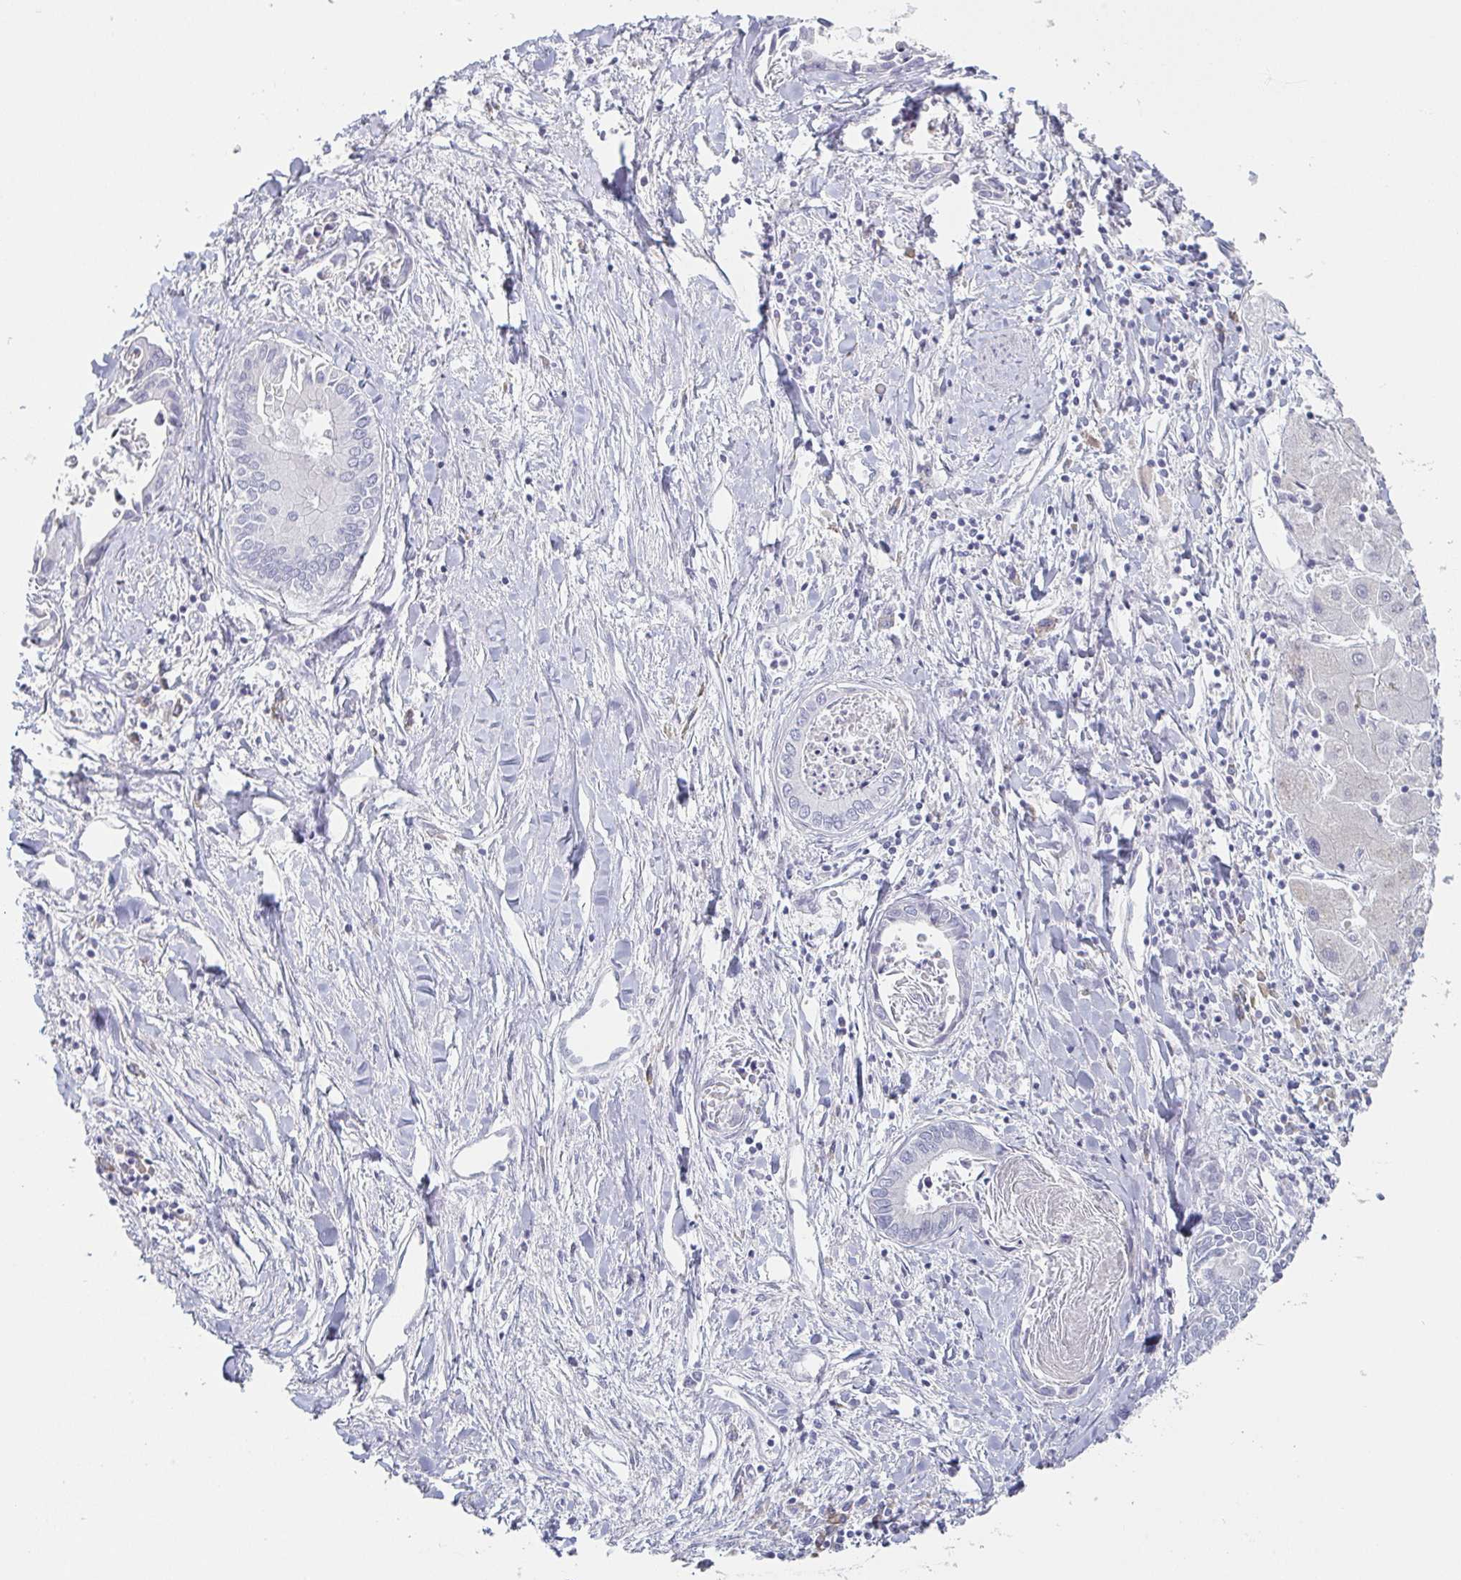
{"staining": {"intensity": "negative", "quantity": "none", "location": "none"}, "tissue": "liver cancer", "cell_type": "Tumor cells", "image_type": "cancer", "snomed": [{"axis": "morphology", "description": "Cholangiocarcinoma"}, {"axis": "topography", "description": "Liver"}], "caption": "Immunohistochemistry (IHC) of liver cancer shows no positivity in tumor cells.", "gene": "PRR27", "patient": {"sex": "male", "age": 66}}